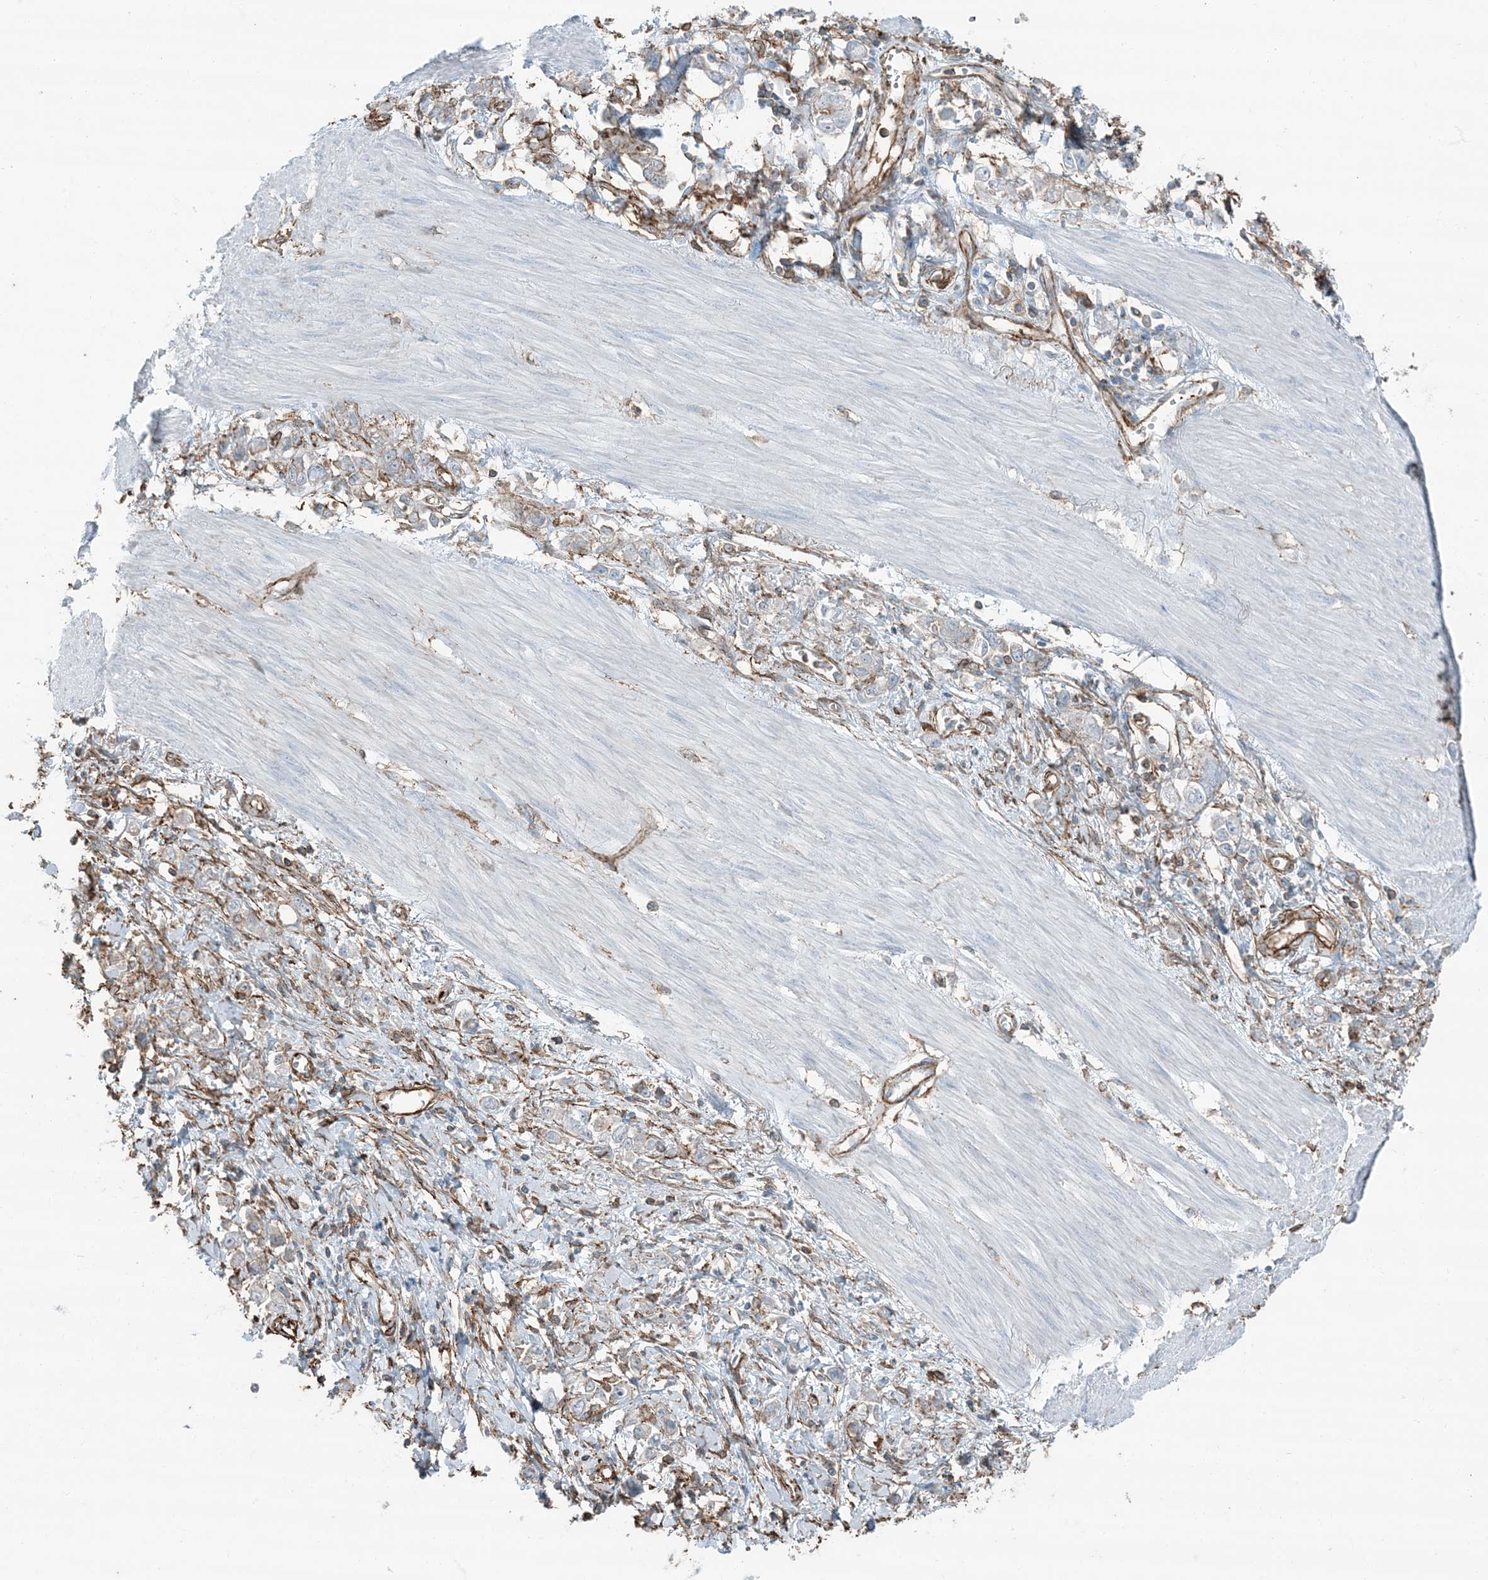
{"staining": {"intensity": "negative", "quantity": "none", "location": "none"}, "tissue": "stomach cancer", "cell_type": "Tumor cells", "image_type": "cancer", "snomed": [{"axis": "morphology", "description": "Adenocarcinoma, NOS"}, {"axis": "topography", "description": "Stomach"}], "caption": "A high-resolution micrograph shows immunohistochemistry (IHC) staining of adenocarcinoma (stomach), which demonstrates no significant staining in tumor cells.", "gene": "APOBEC3C", "patient": {"sex": "female", "age": 76}}